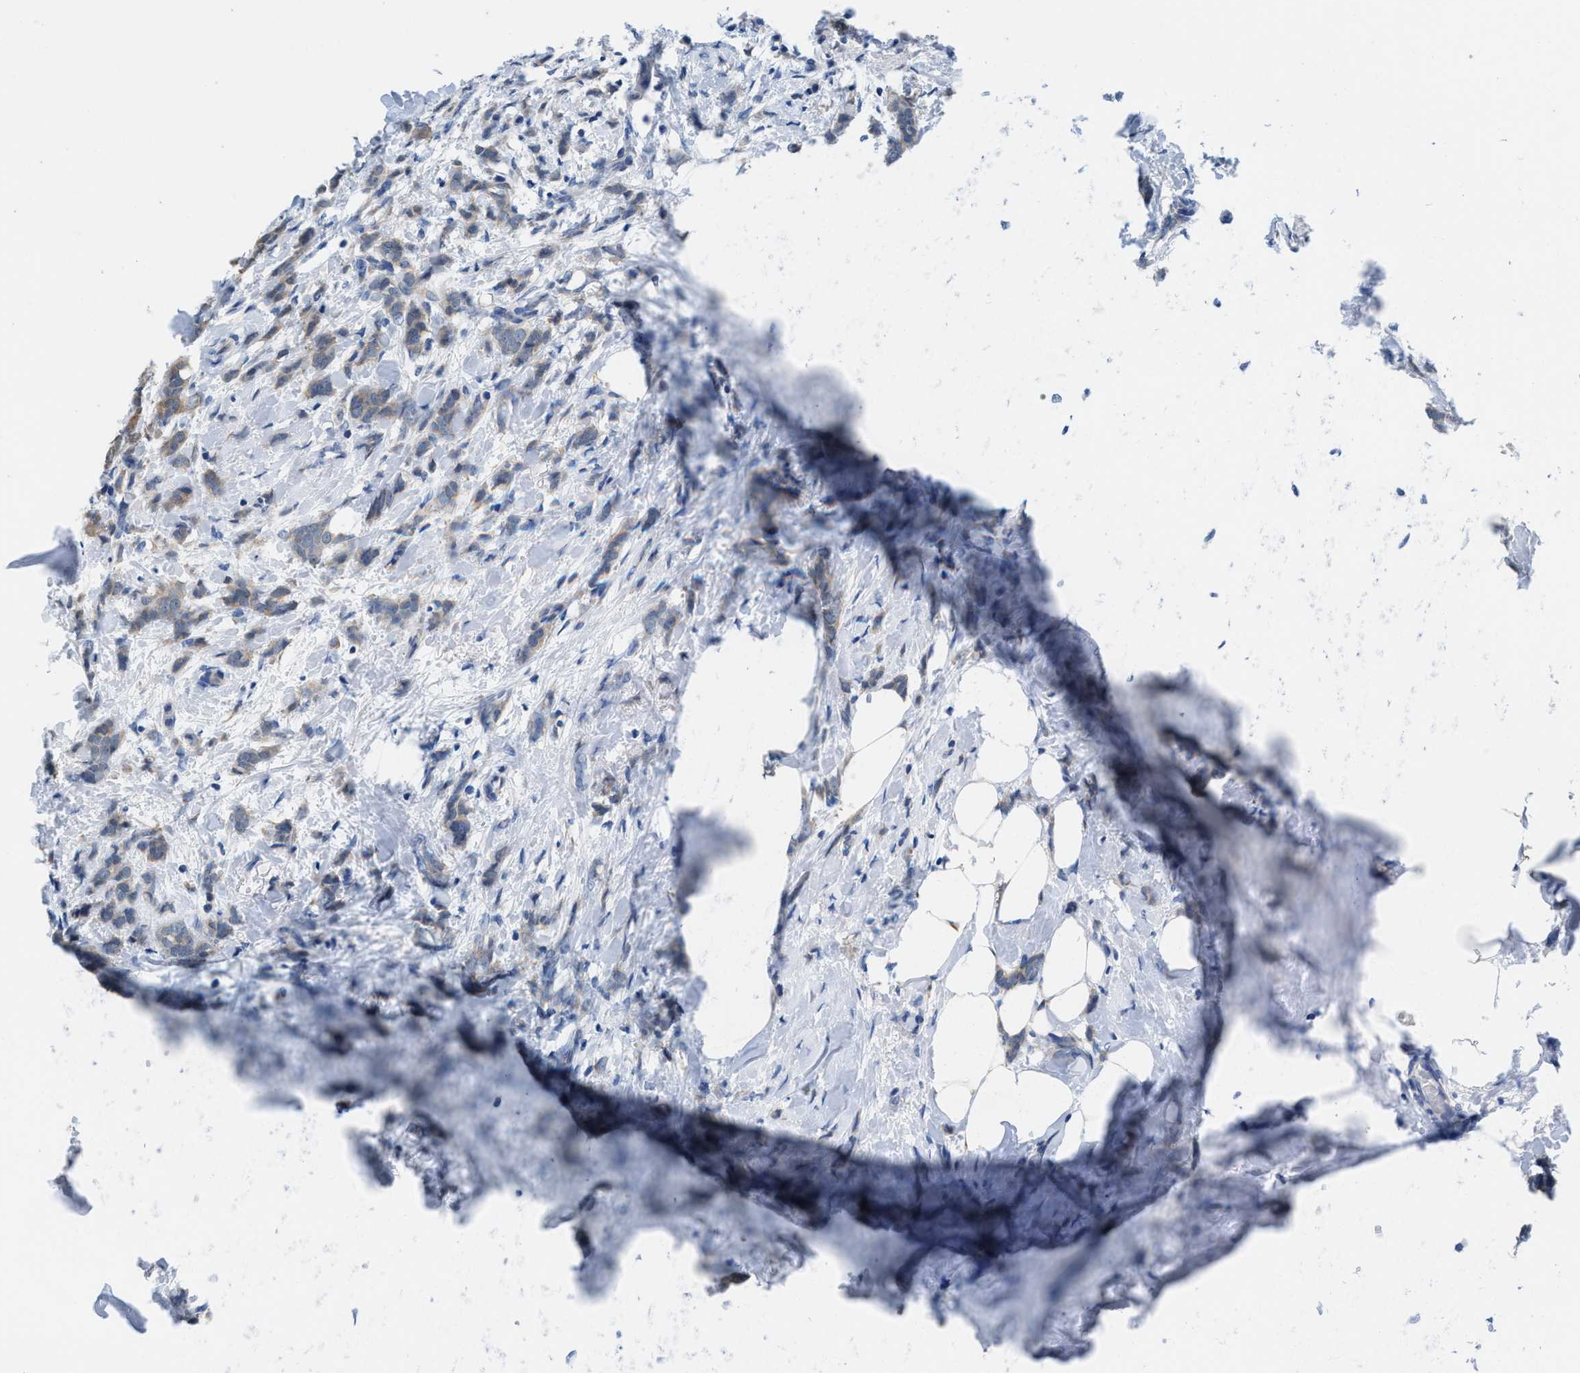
{"staining": {"intensity": "weak", "quantity": "<25%", "location": "cytoplasmic/membranous"}, "tissue": "breast cancer", "cell_type": "Tumor cells", "image_type": "cancer", "snomed": [{"axis": "morphology", "description": "Lobular carcinoma, in situ"}, {"axis": "morphology", "description": "Lobular carcinoma"}, {"axis": "topography", "description": "Breast"}], "caption": "This is a photomicrograph of immunohistochemistry (IHC) staining of breast lobular carcinoma, which shows no positivity in tumor cells.", "gene": "NUDT5", "patient": {"sex": "female", "age": 41}}